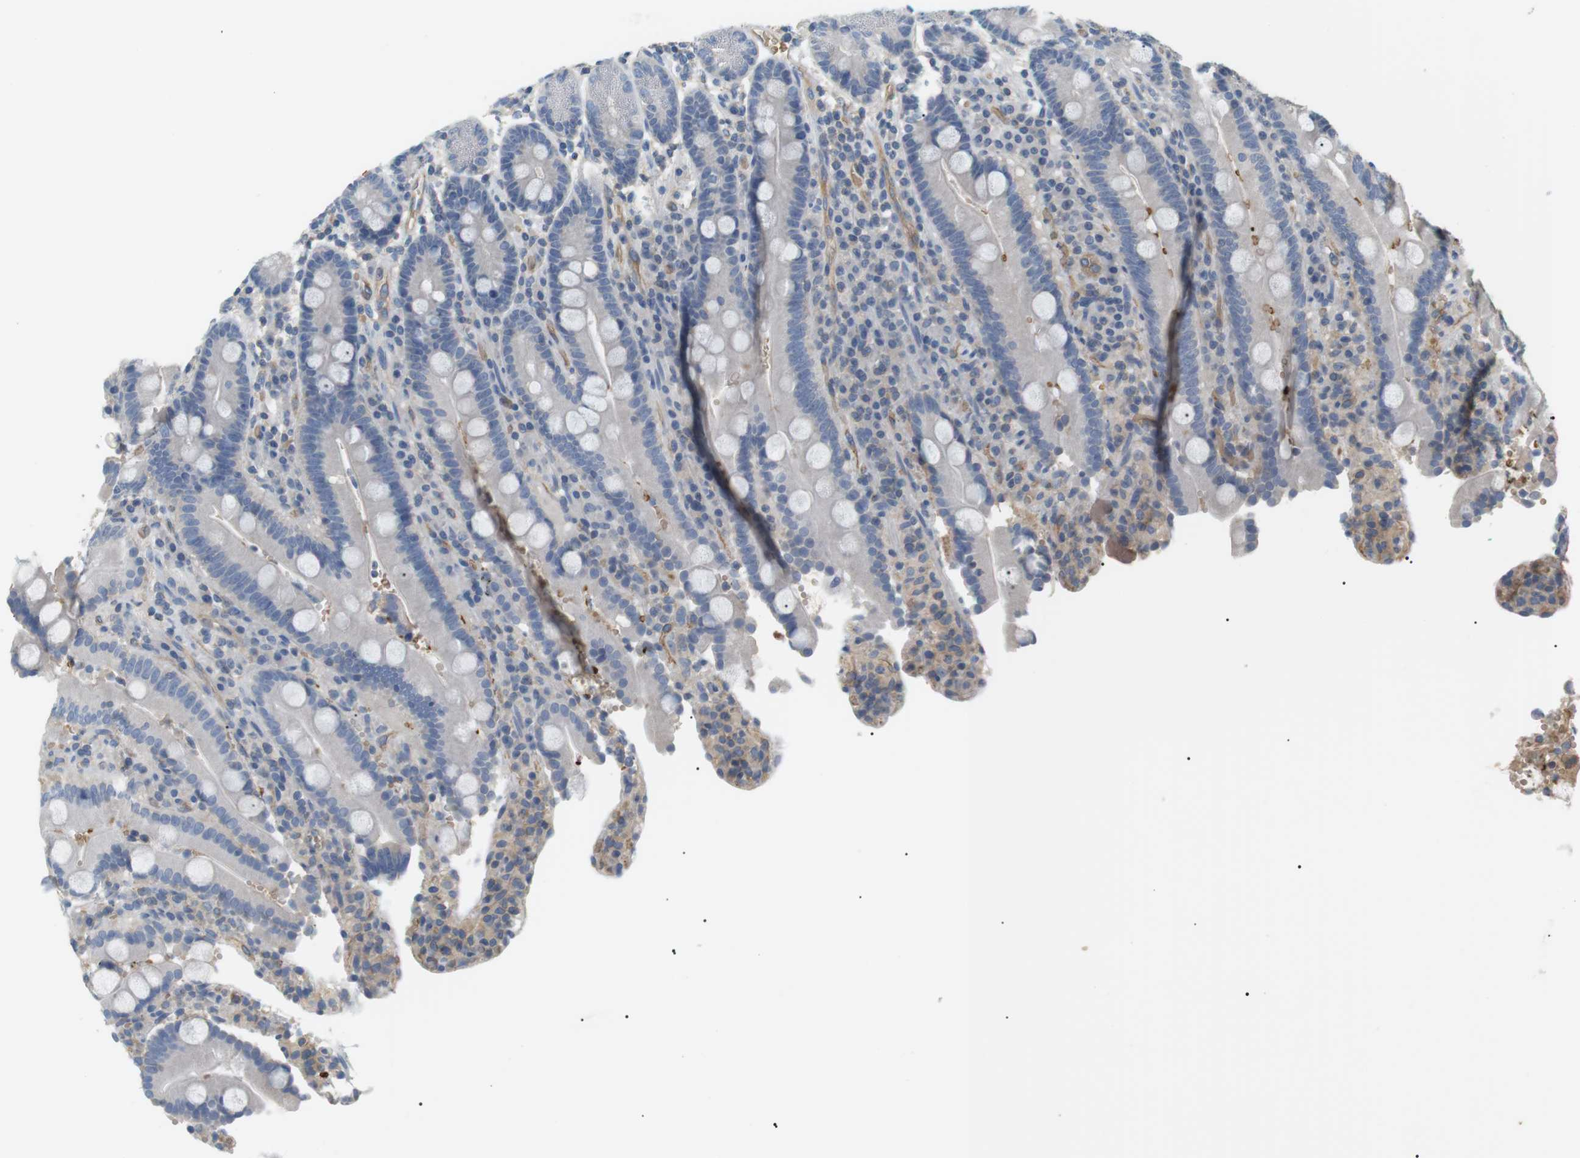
{"staining": {"intensity": "negative", "quantity": "none", "location": "none"}, "tissue": "duodenum", "cell_type": "Glandular cells", "image_type": "normal", "snomed": [{"axis": "morphology", "description": "Normal tissue, NOS"}, {"axis": "topography", "description": "Small intestine, NOS"}], "caption": "Immunohistochemistry histopathology image of normal duodenum: human duodenum stained with DAB shows no significant protein positivity in glandular cells.", "gene": "ADCY10", "patient": {"sex": "female", "age": 71}}